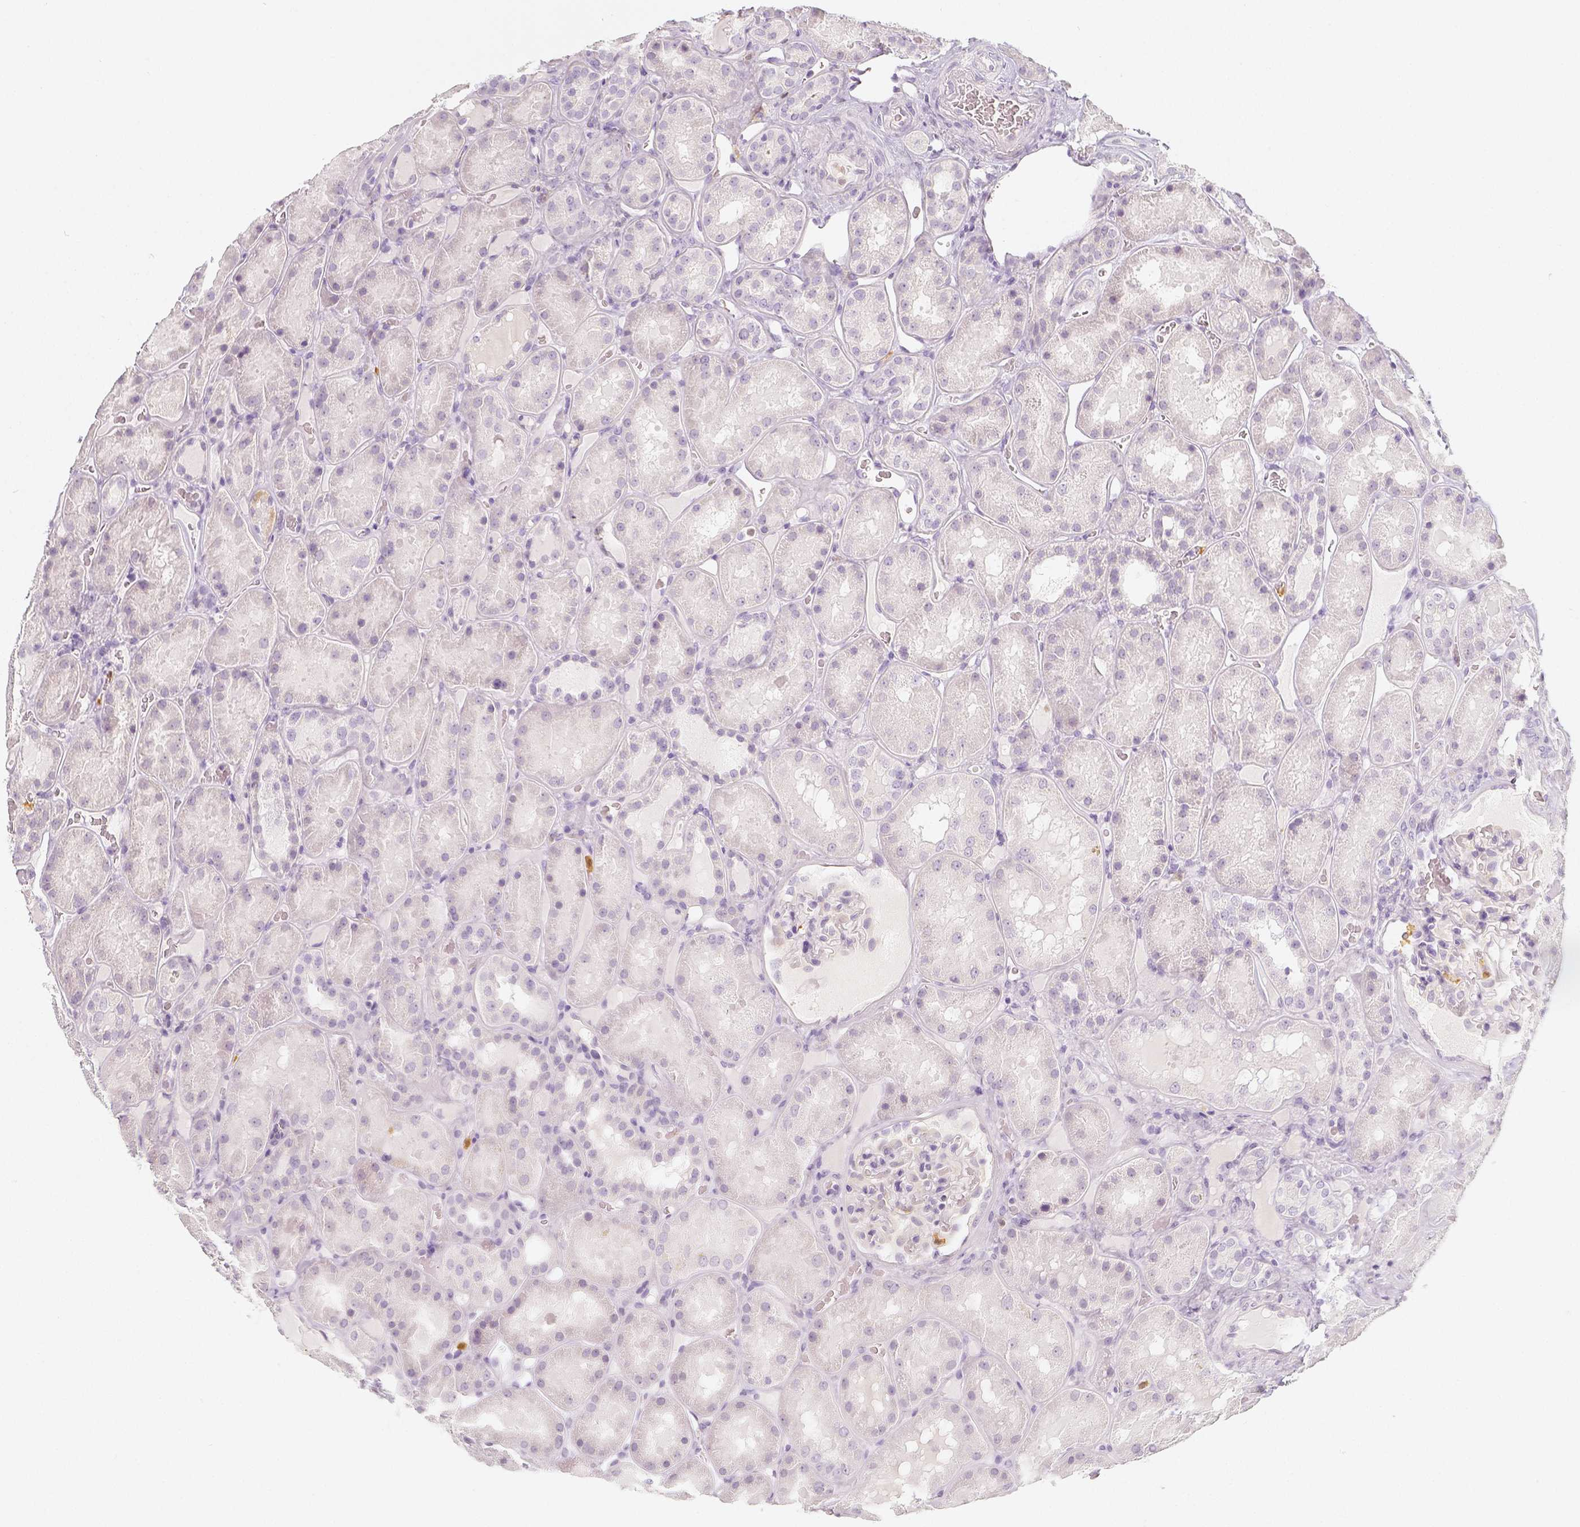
{"staining": {"intensity": "negative", "quantity": "none", "location": "none"}, "tissue": "kidney", "cell_type": "Cells in glomeruli", "image_type": "normal", "snomed": [{"axis": "morphology", "description": "Normal tissue, NOS"}, {"axis": "topography", "description": "Kidney"}], "caption": "Kidney stained for a protein using IHC demonstrates no staining cells in glomeruli.", "gene": "NECAB2", "patient": {"sex": "male", "age": 73}}